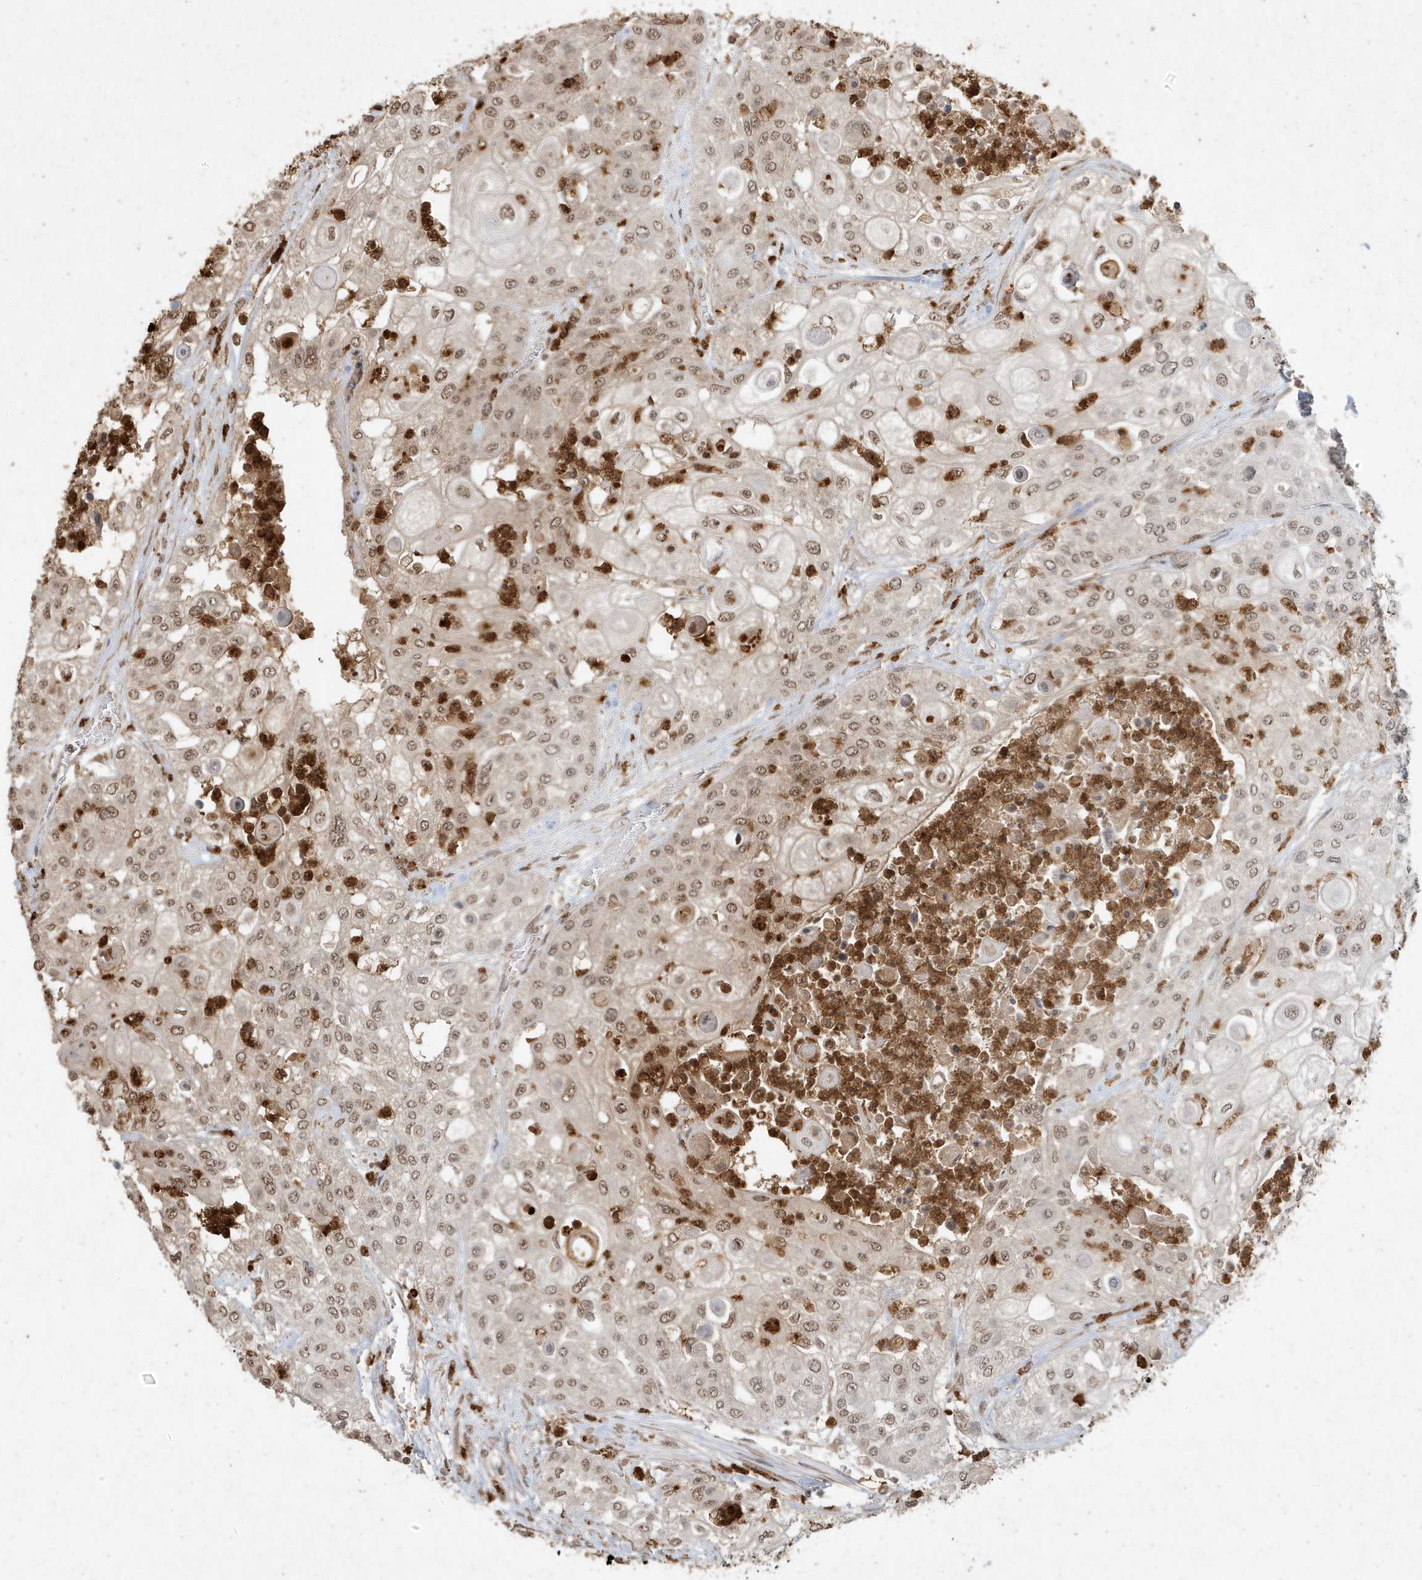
{"staining": {"intensity": "moderate", "quantity": "25%-75%", "location": "nuclear"}, "tissue": "urothelial cancer", "cell_type": "Tumor cells", "image_type": "cancer", "snomed": [{"axis": "morphology", "description": "Urothelial carcinoma, High grade"}, {"axis": "topography", "description": "Urinary bladder"}], "caption": "Protein staining shows moderate nuclear expression in approximately 25%-75% of tumor cells in high-grade urothelial carcinoma.", "gene": "DEFA1", "patient": {"sex": "female", "age": 79}}